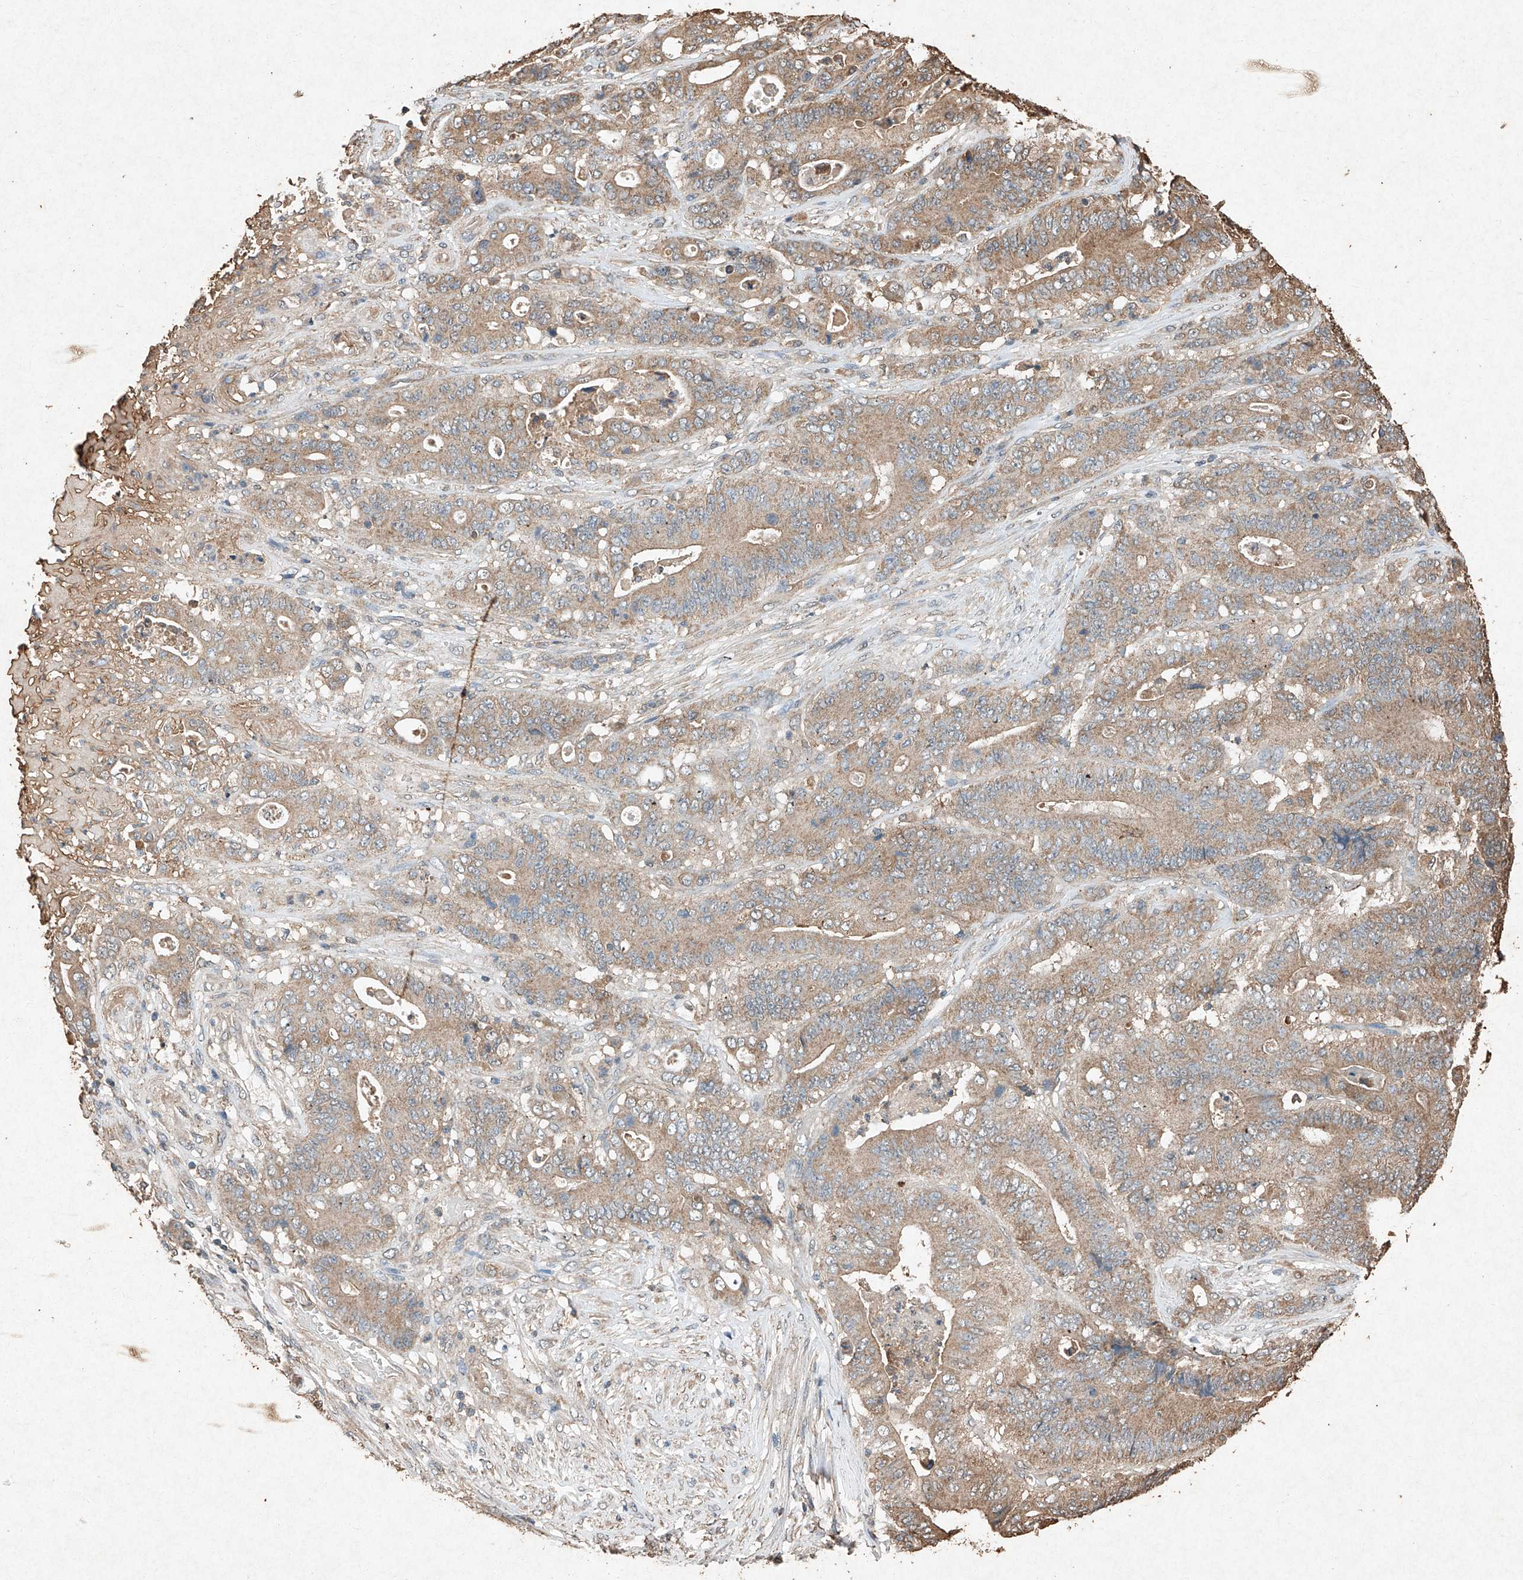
{"staining": {"intensity": "weak", "quantity": ">75%", "location": "cytoplasmic/membranous"}, "tissue": "stomach cancer", "cell_type": "Tumor cells", "image_type": "cancer", "snomed": [{"axis": "morphology", "description": "Adenocarcinoma, NOS"}, {"axis": "topography", "description": "Stomach"}], "caption": "High-power microscopy captured an immunohistochemistry image of adenocarcinoma (stomach), revealing weak cytoplasmic/membranous positivity in approximately >75% of tumor cells. Nuclei are stained in blue.", "gene": "STK3", "patient": {"sex": "female", "age": 73}}